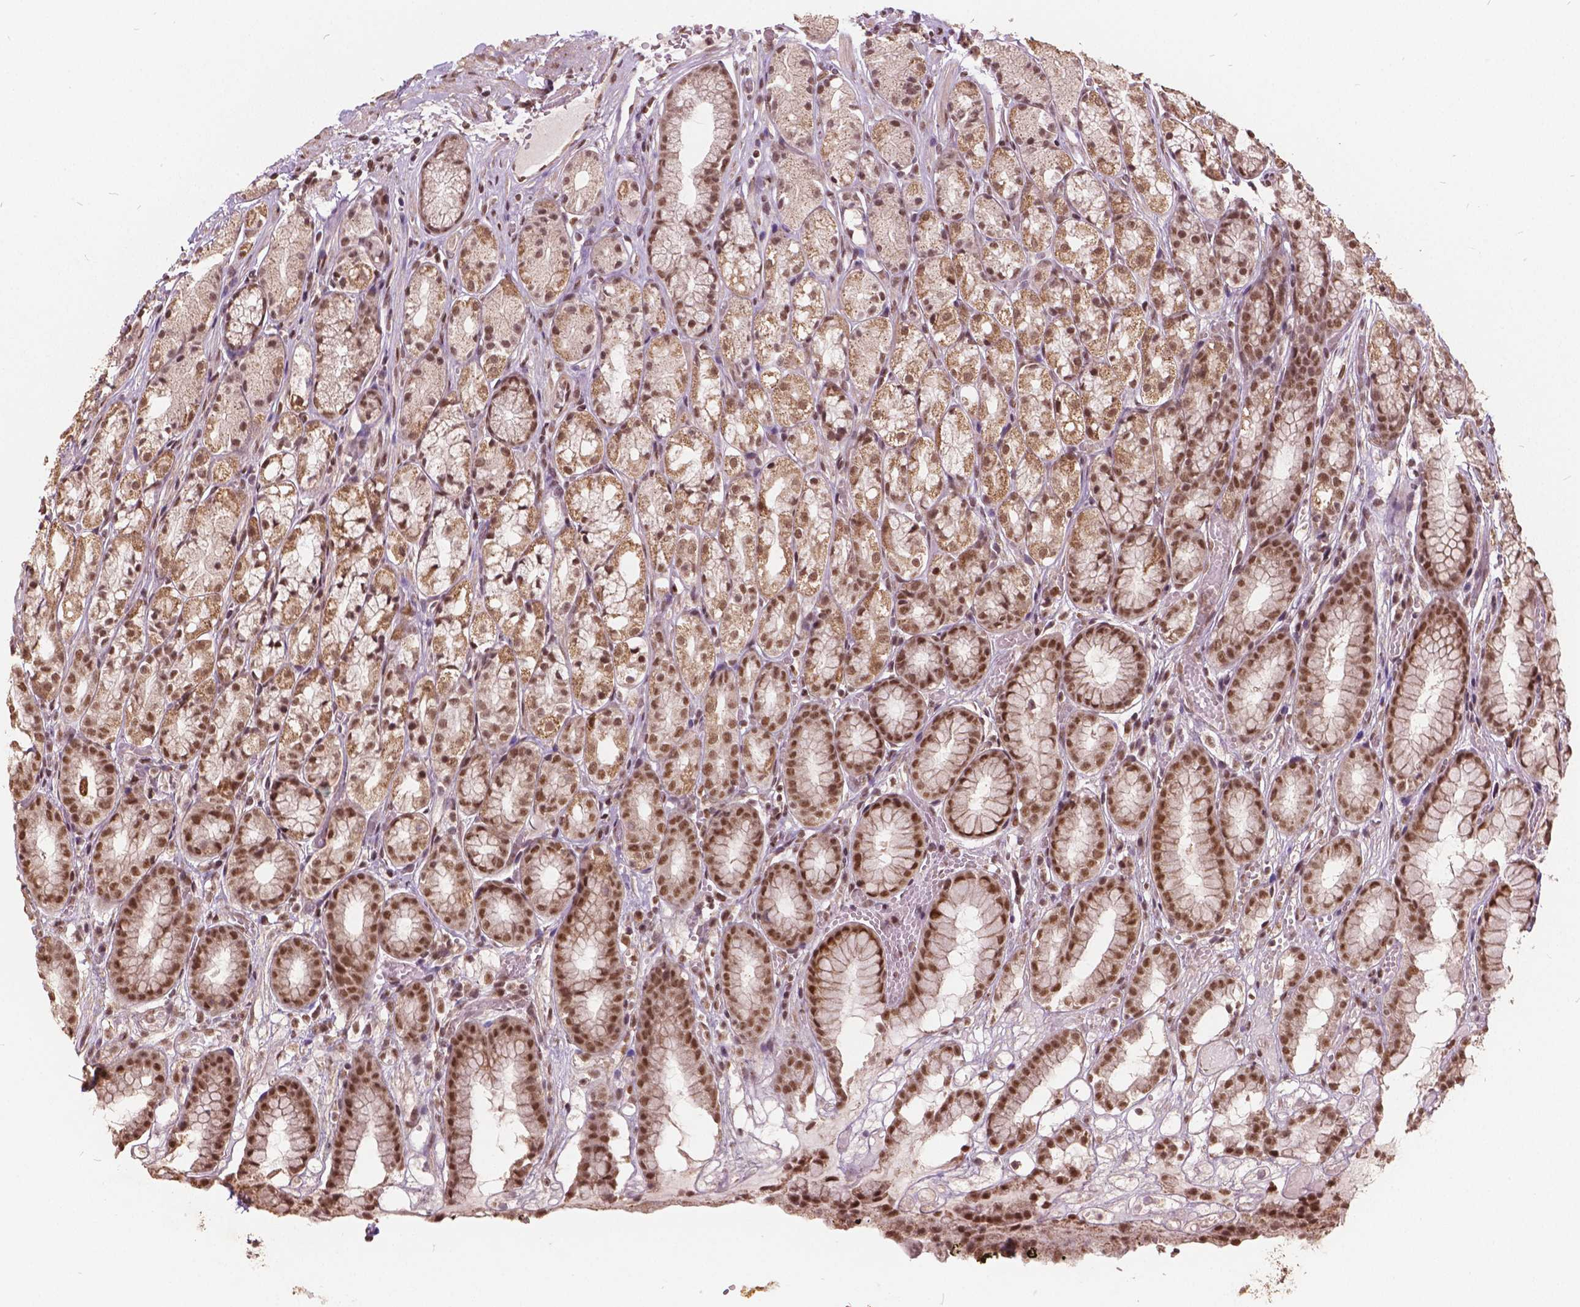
{"staining": {"intensity": "moderate", "quantity": ">75%", "location": "cytoplasmic/membranous,nuclear"}, "tissue": "stomach", "cell_type": "Glandular cells", "image_type": "normal", "snomed": [{"axis": "morphology", "description": "Normal tissue, NOS"}, {"axis": "topography", "description": "Stomach"}], "caption": "Protein staining shows moderate cytoplasmic/membranous,nuclear expression in approximately >75% of glandular cells in benign stomach. (DAB (3,3'-diaminobenzidine) = brown stain, brightfield microscopy at high magnification).", "gene": "GPS2", "patient": {"sex": "male", "age": 70}}